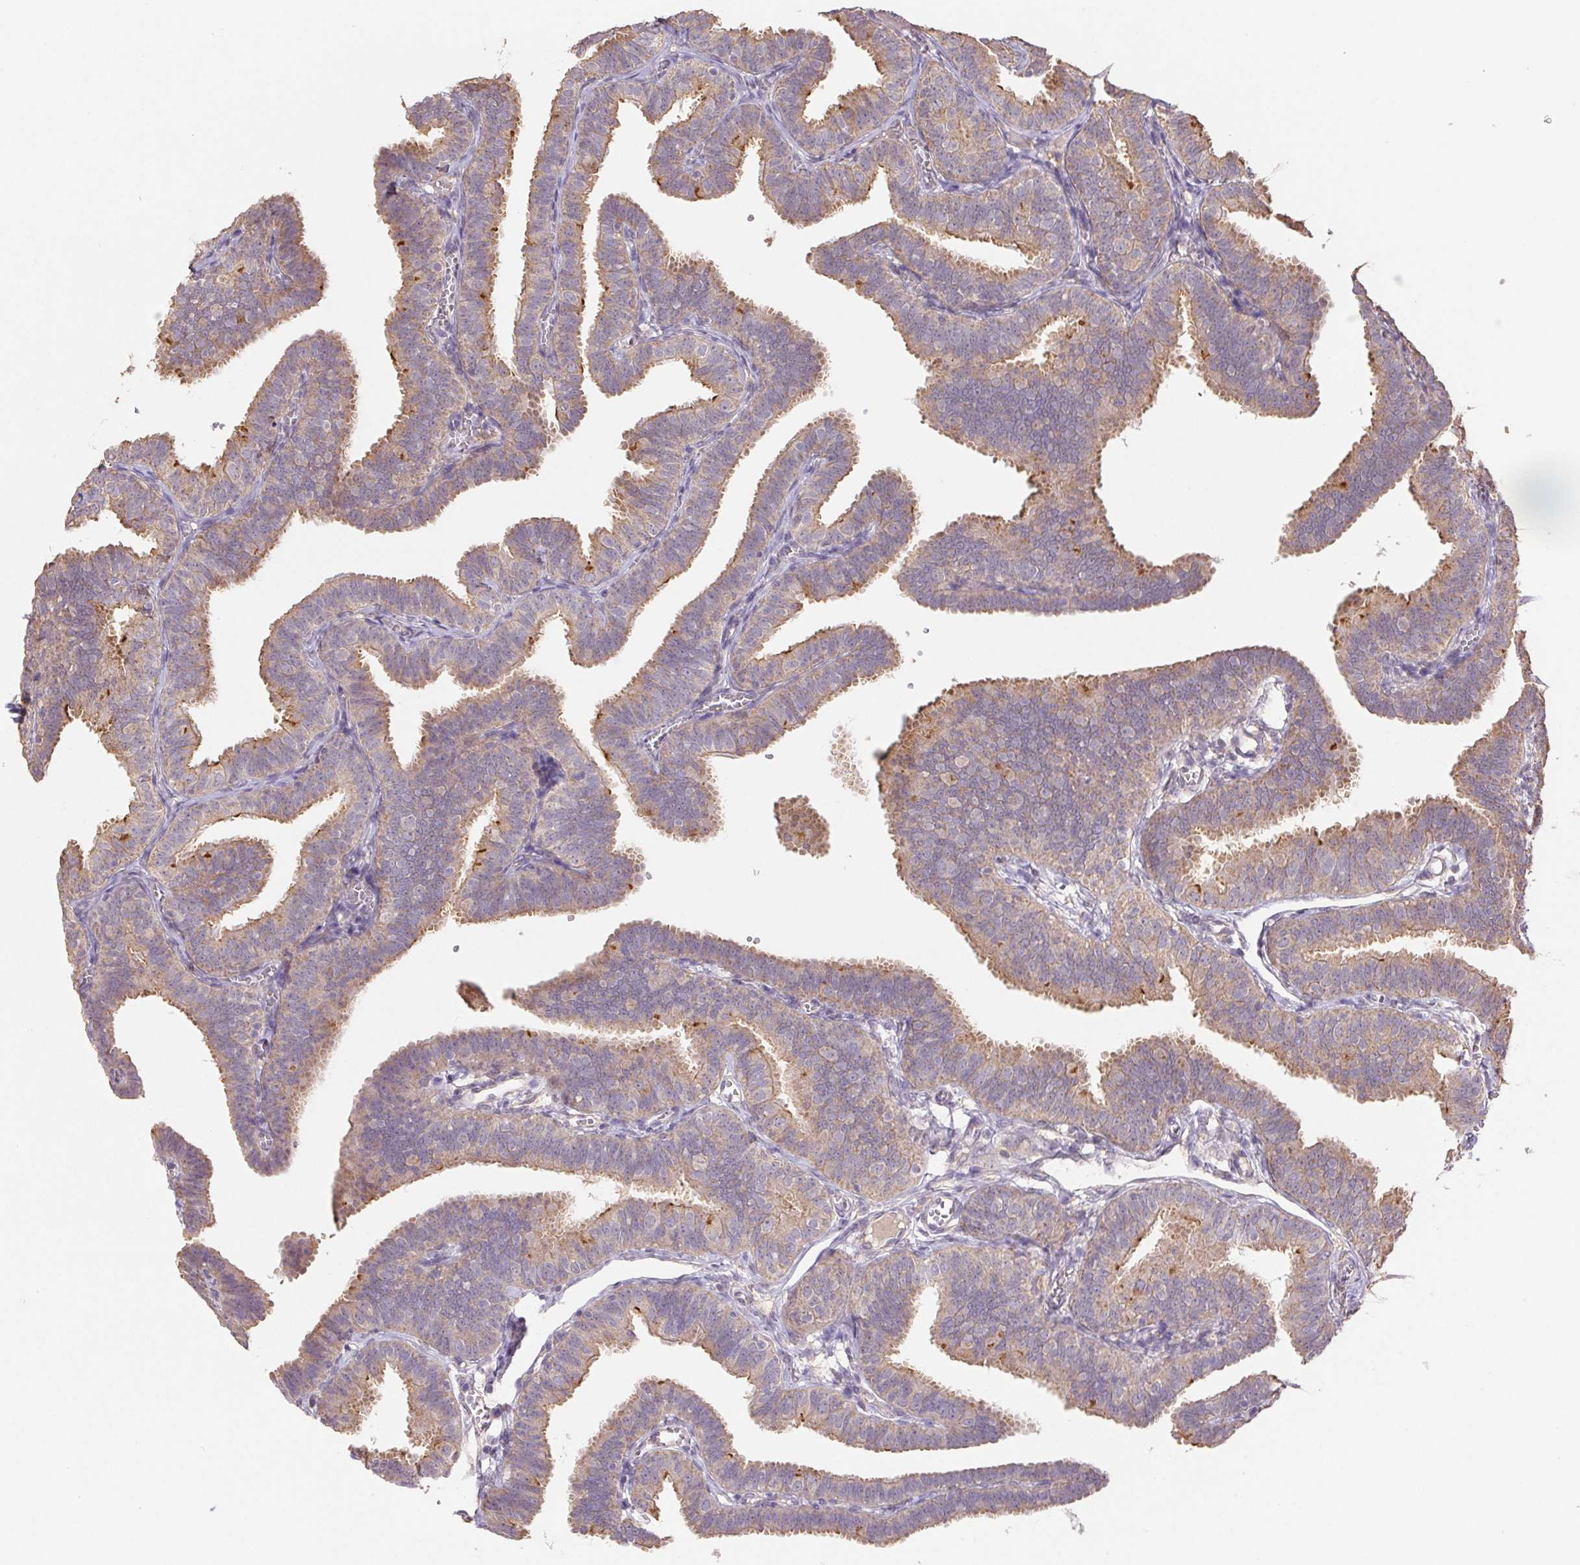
{"staining": {"intensity": "moderate", "quantity": "25%-75%", "location": "cytoplasmic/membranous"}, "tissue": "fallopian tube", "cell_type": "Glandular cells", "image_type": "normal", "snomed": [{"axis": "morphology", "description": "Normal tissue, NOS"}, {"axis": "topography", "description": "Fallopian tube"}], "caption": "This image exhibits immunohistochemistry staining of unremarkable fallopian tube, with medium moderate cytoplasmic/membranous staining in about 25%-75% of glandular cells.", "gene": "RAB11A", "patient": {"sex": "female", "age": 25}}